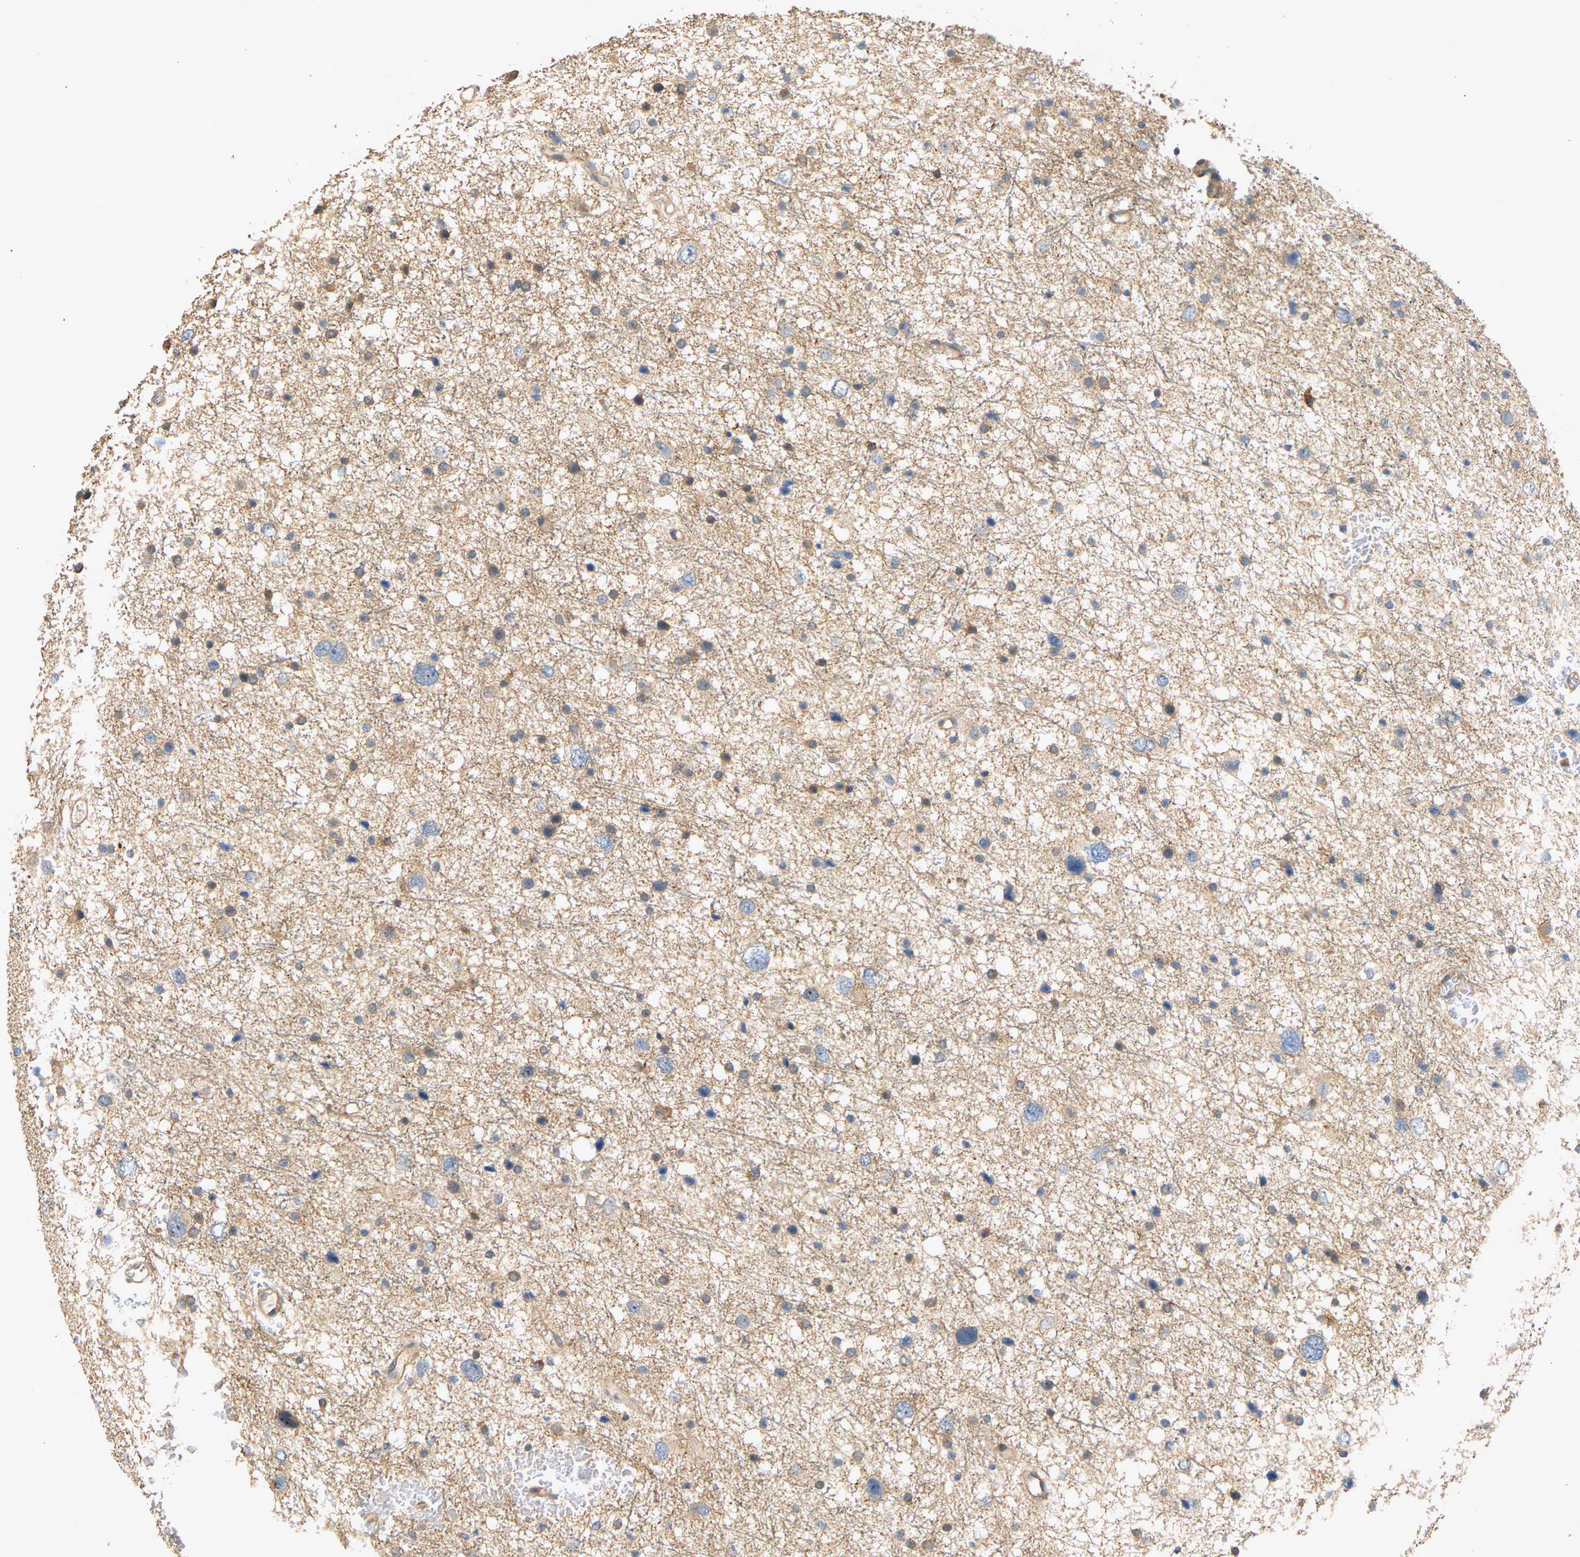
{"staining": {"intensity": "weak", "quantity": "<25%", "location": "cytoplasmic/membranous"}, "tissue": "glioma", "cell_type": "Tumor cells", "image_type": "cancer", "snomed": [{"axis": "morphology", "description": "Glioma, malignant, Low grade"}, {"axis": "topography", "description": "Brain"}], "caption": "A photomicrograph of human malignant low-grade glioma is negative for staining in tumor cells.", "gene": "RGL1", "patient": {"sex": "female", "age": 37}}